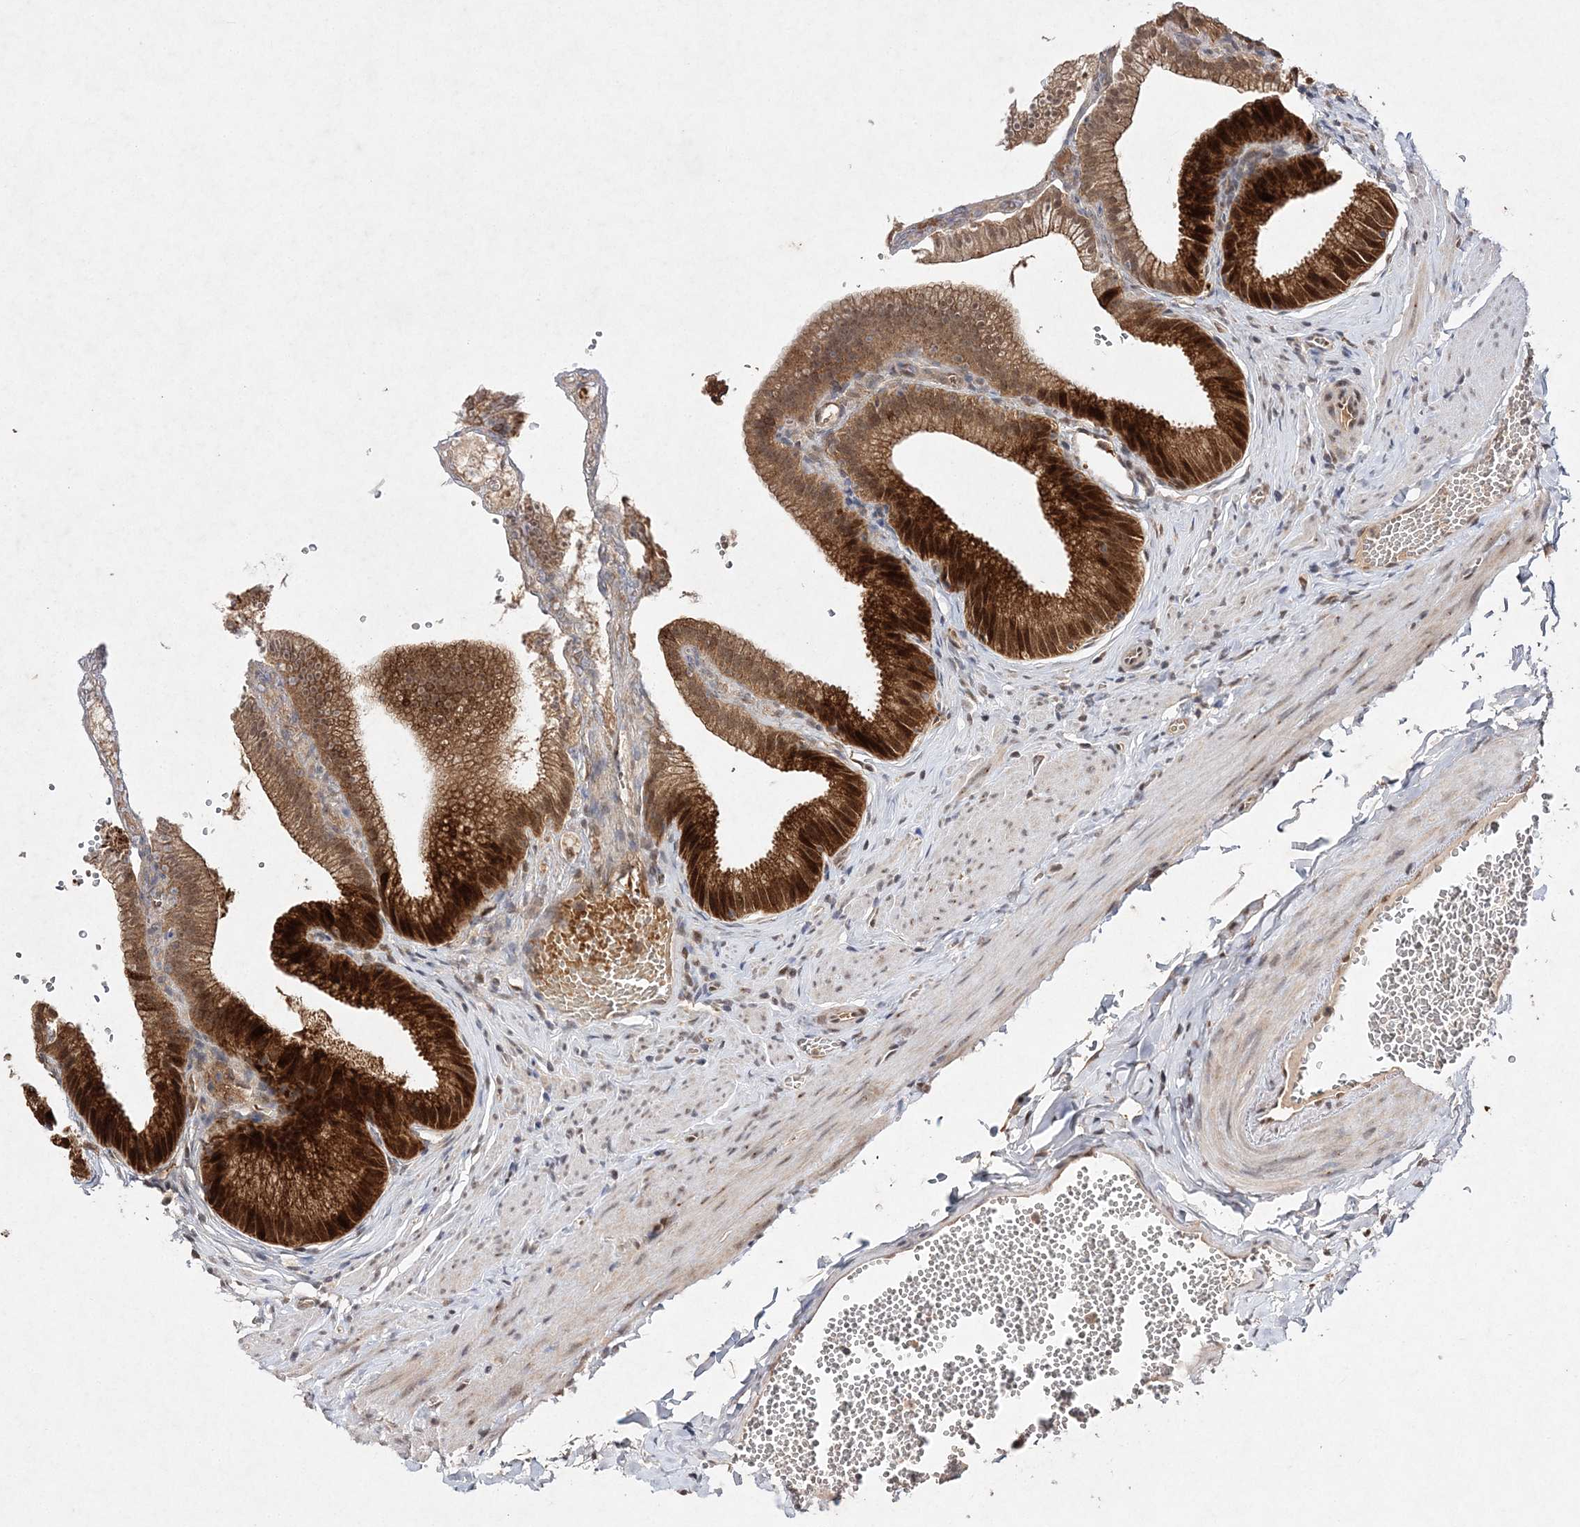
{"staining": {"intensity": "strong", "quantity": ">75%", "location": "cytoplasmic/membranous"}, "tissue": "gallbladder", "cell_type": "Glandular cells", "image_type": "normal", "snomed": [{"axis": "morphology", "description": "Normal tissue, NOS"}, {"axis": "topography", "description": "Gallbladder"}], "caption": "IHC staining of normal gallbladder, which exhibits high levels of strong cytoplasmic/membranous positivity in approximately >75% of glandular cells indicating strong cytoplasmic/membranous protein positivity. The staining was performed using DAB (3,3'-diaminobenzidine) (brown) for protein detection and nuclei were counterstained in hematoxylin (blue).", "gene": "NIF3L1", "patient": {"sex": "male", "age": 38}}